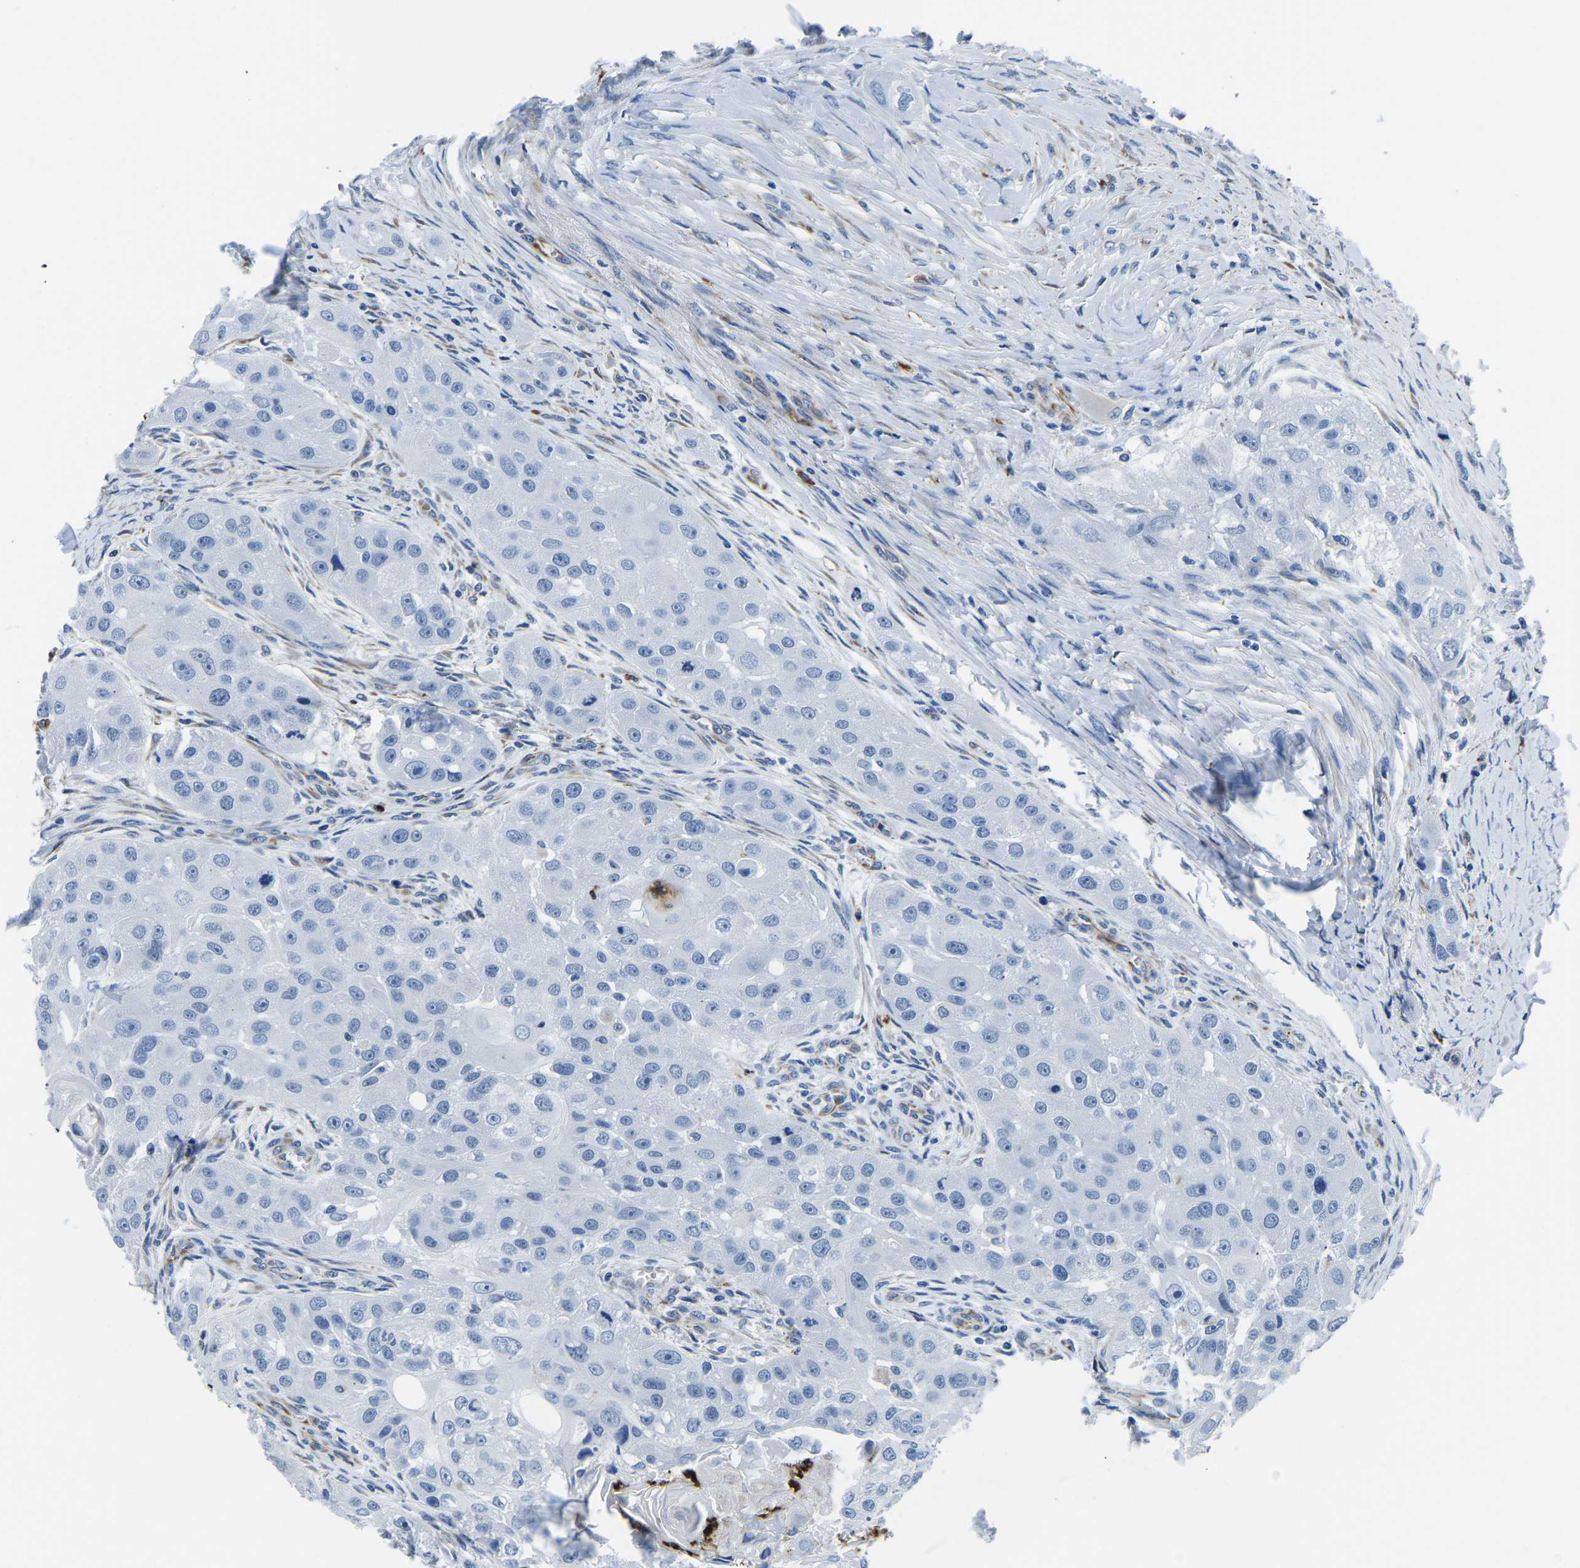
{"staining": {"intensity": "negative", "quantity": "none", "location": "none"}, "tissue": "head and neck cancer", "cell_type": "Tumor cells", "image_type": "cancer", "snomed": [{"axis": "morphology", "description": "Normal tissue, NOS"}, {"axis": "morphology", "description": "Squamous cell carcinoma, NOS"}, {"axis": "topography", "description": "Skeletal muscle"}, {"axis": "topography", "description": "Head-Neck"}], "caption": "Human head and neck cancer (squamous cell carcinoma) stained for a protein using immunohistochemistry displays no staining in tumor cells.", "gene": "MS4A3", "patient": {"sex": "male", "age": 51}}